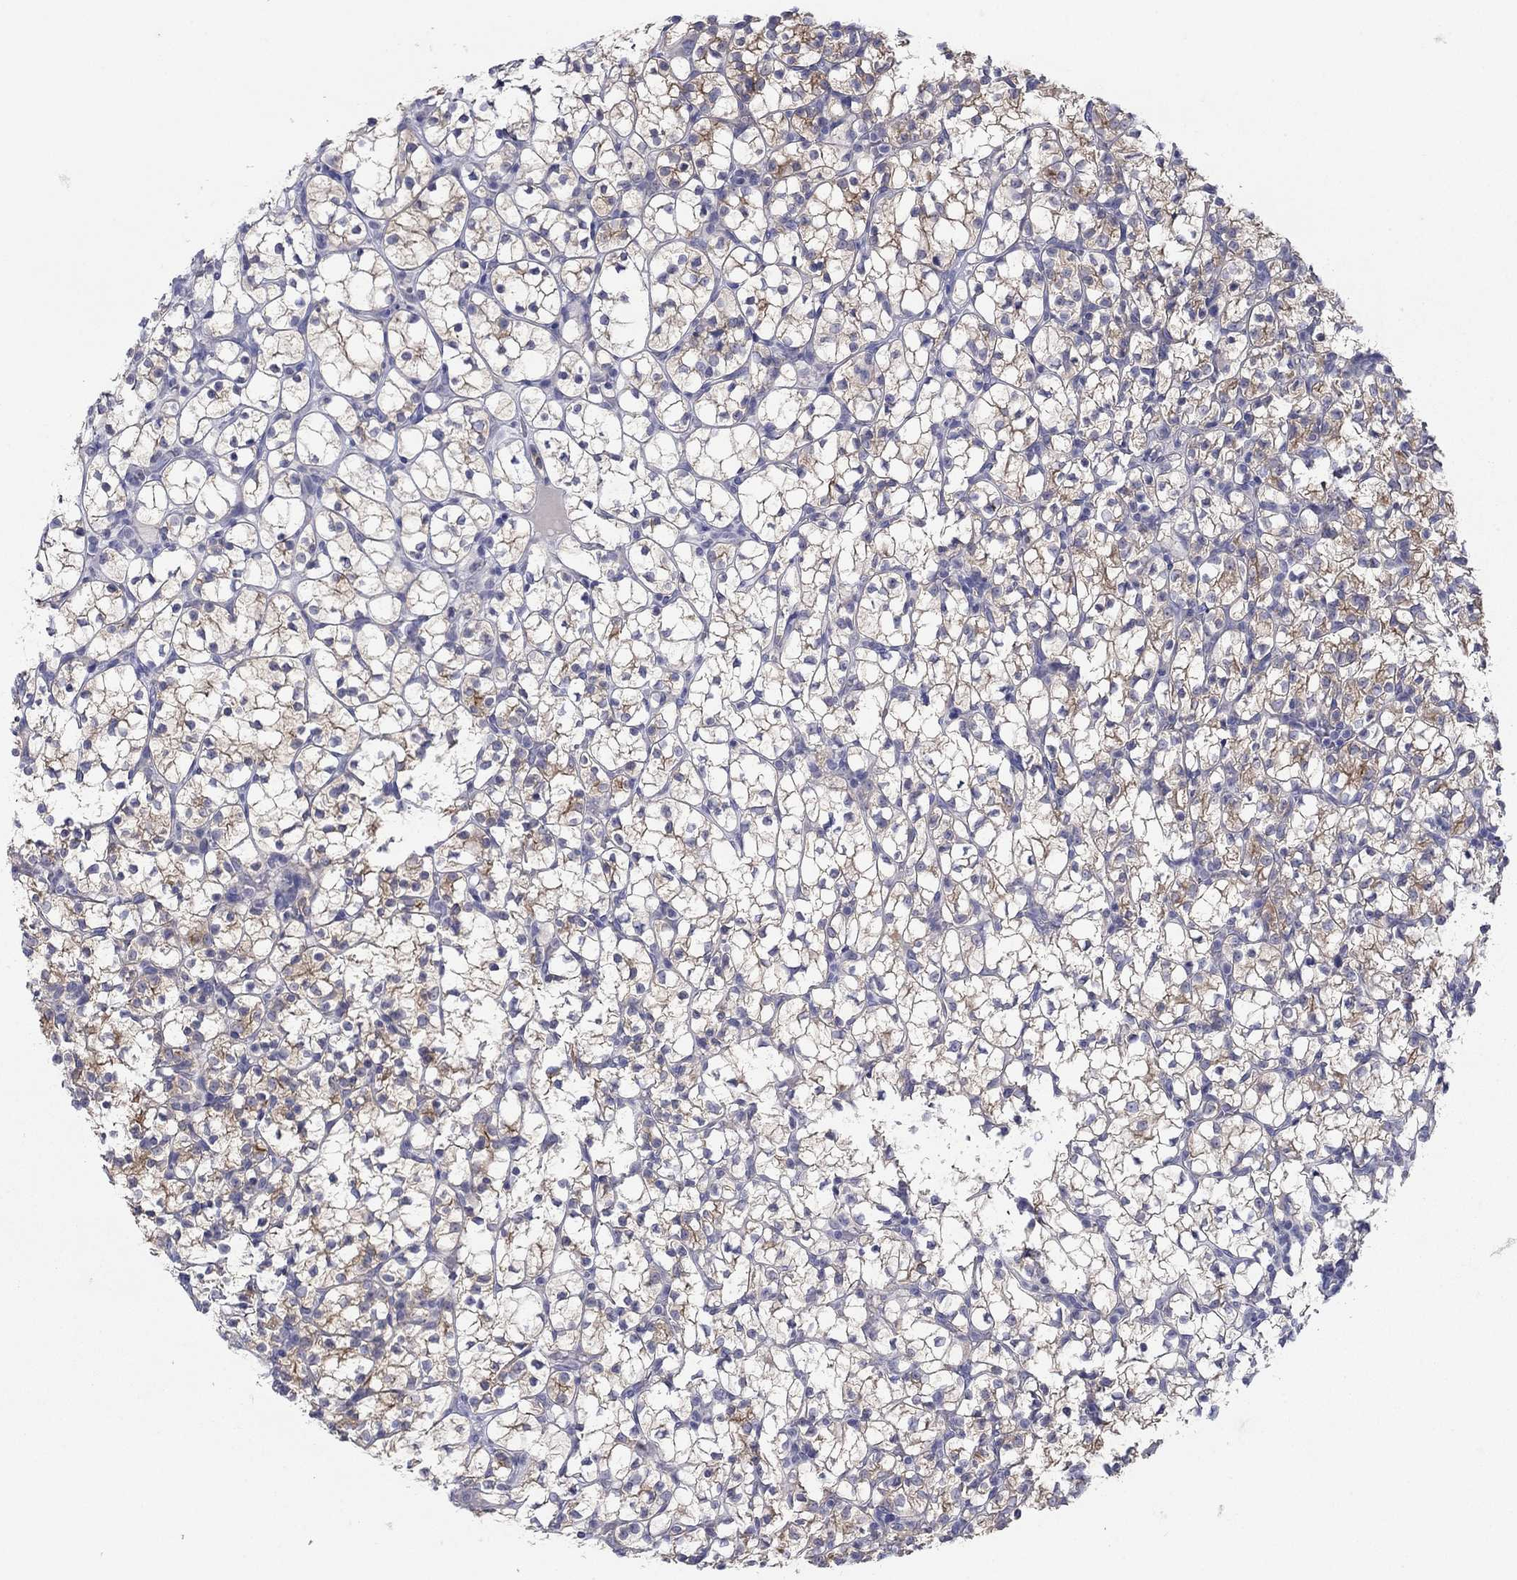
{"staining": {"intensity": "moderate", "quantity": ">75%", "location": "cytoplasmic/membranous"}, "tissue": "renal cancer", "cell_type": "Tumor cells", "image_type": "cancer", "snomed": [{"axis": "morphology", "description": "Adenocarcinoma, NOS"}, {"axis": "topography", "description": "Kidney"}], "caption": "This is an image of immunohistochemistry (IHC) staining of renal cancer, which shows moderate positivity in the cytoplasmic/membranous of tumor cells.", "gene": "PLS1", "patient": {"sex": "female", "age": 89}}